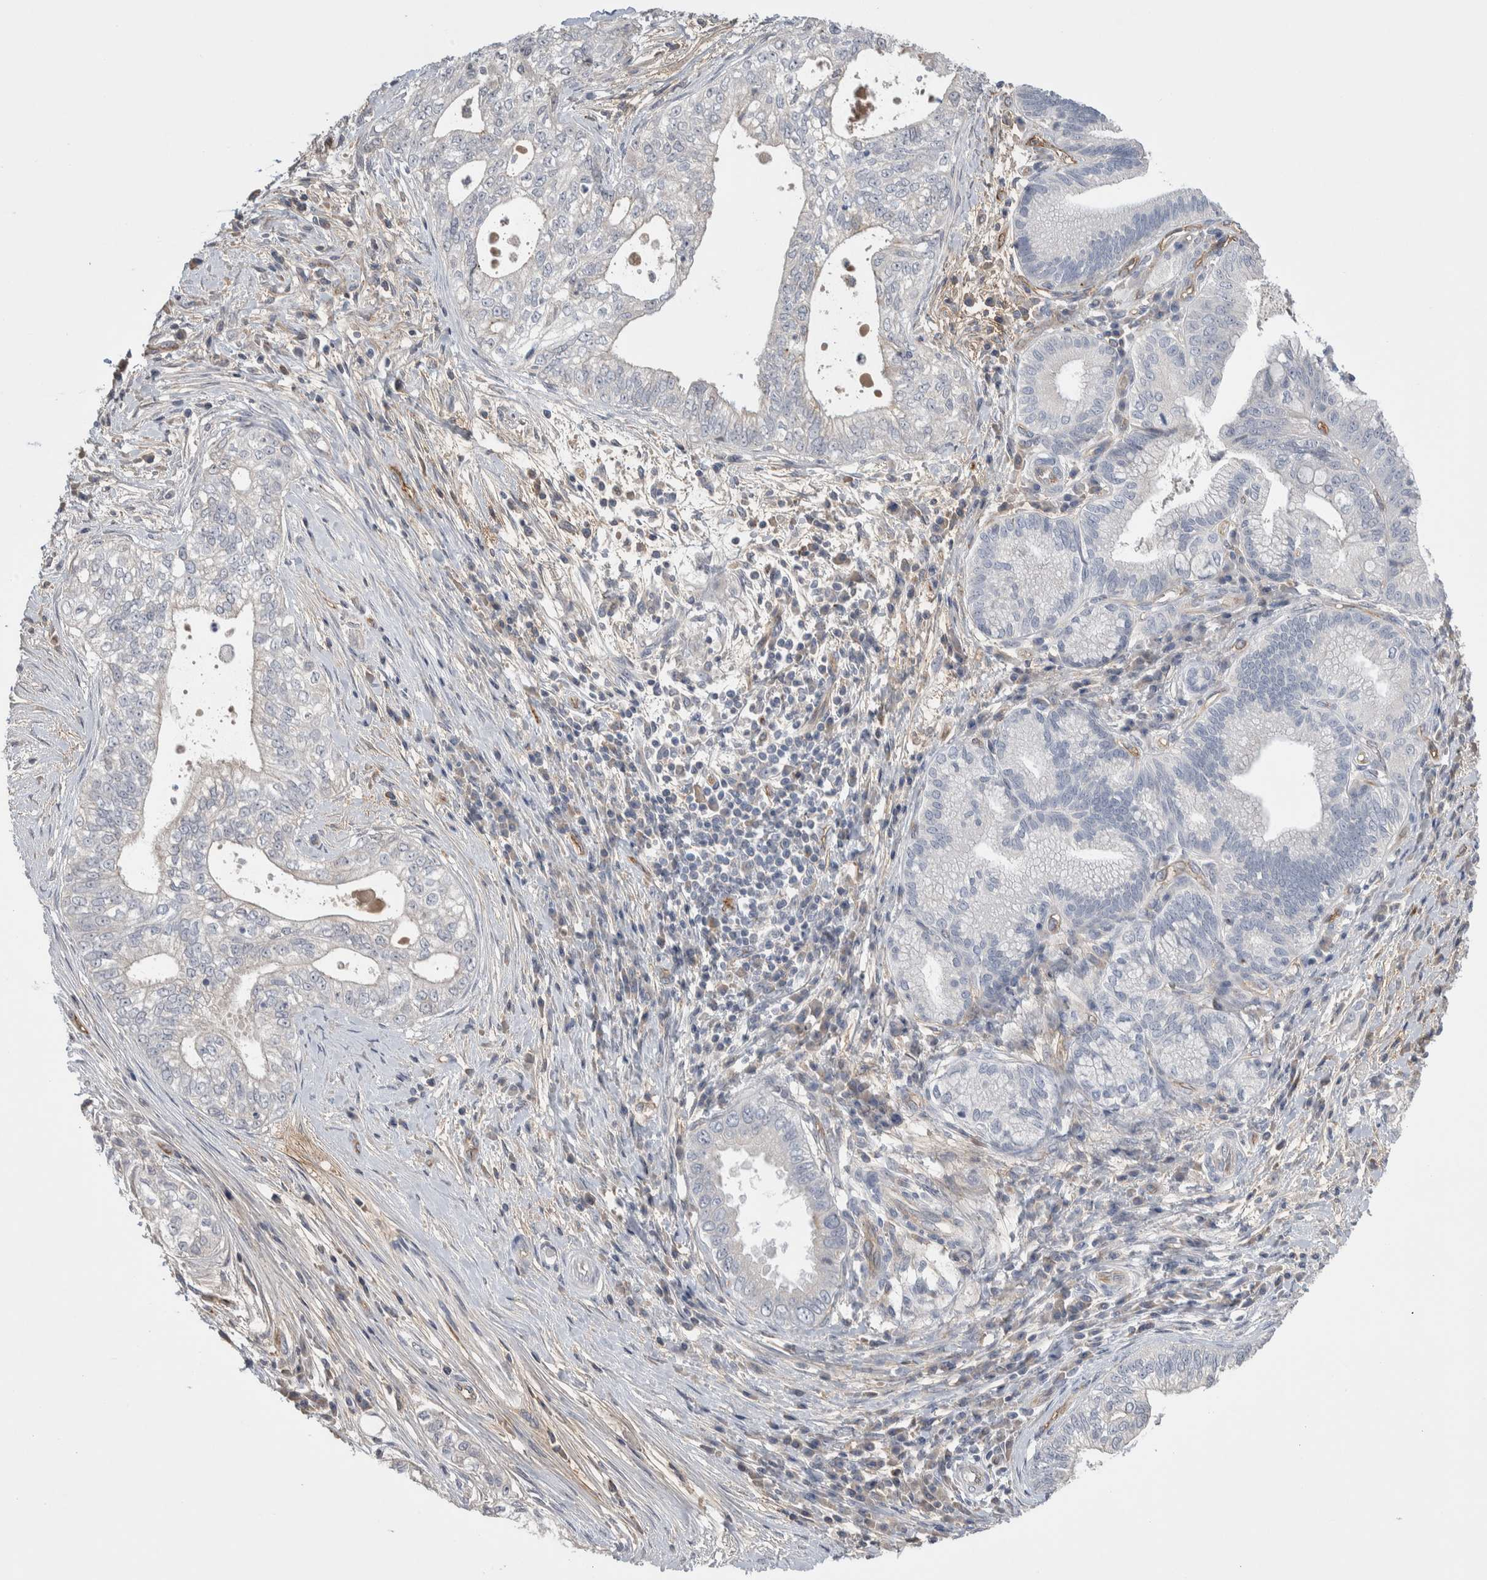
{"staining": {"intensity": "negative", "quantity": "none", "location": "none"}, "tissue": "pancreatic cancer", "cell_type": "Tumor cells", "image_type": "cancer", "snomed": [{"axis": "morphology", "description": "Adenocarcinoma, NOS"}, {"axis": "topography", "description": "Pancreas"}], "caption": "An immunohistochemistry image of pancreatic adenocarcinoma is shown. There is no staining in tumor cells of pancreatic adenocarcinoma.", "gene": "CEP131", "patient": {"sex": "male", "age": 72}}